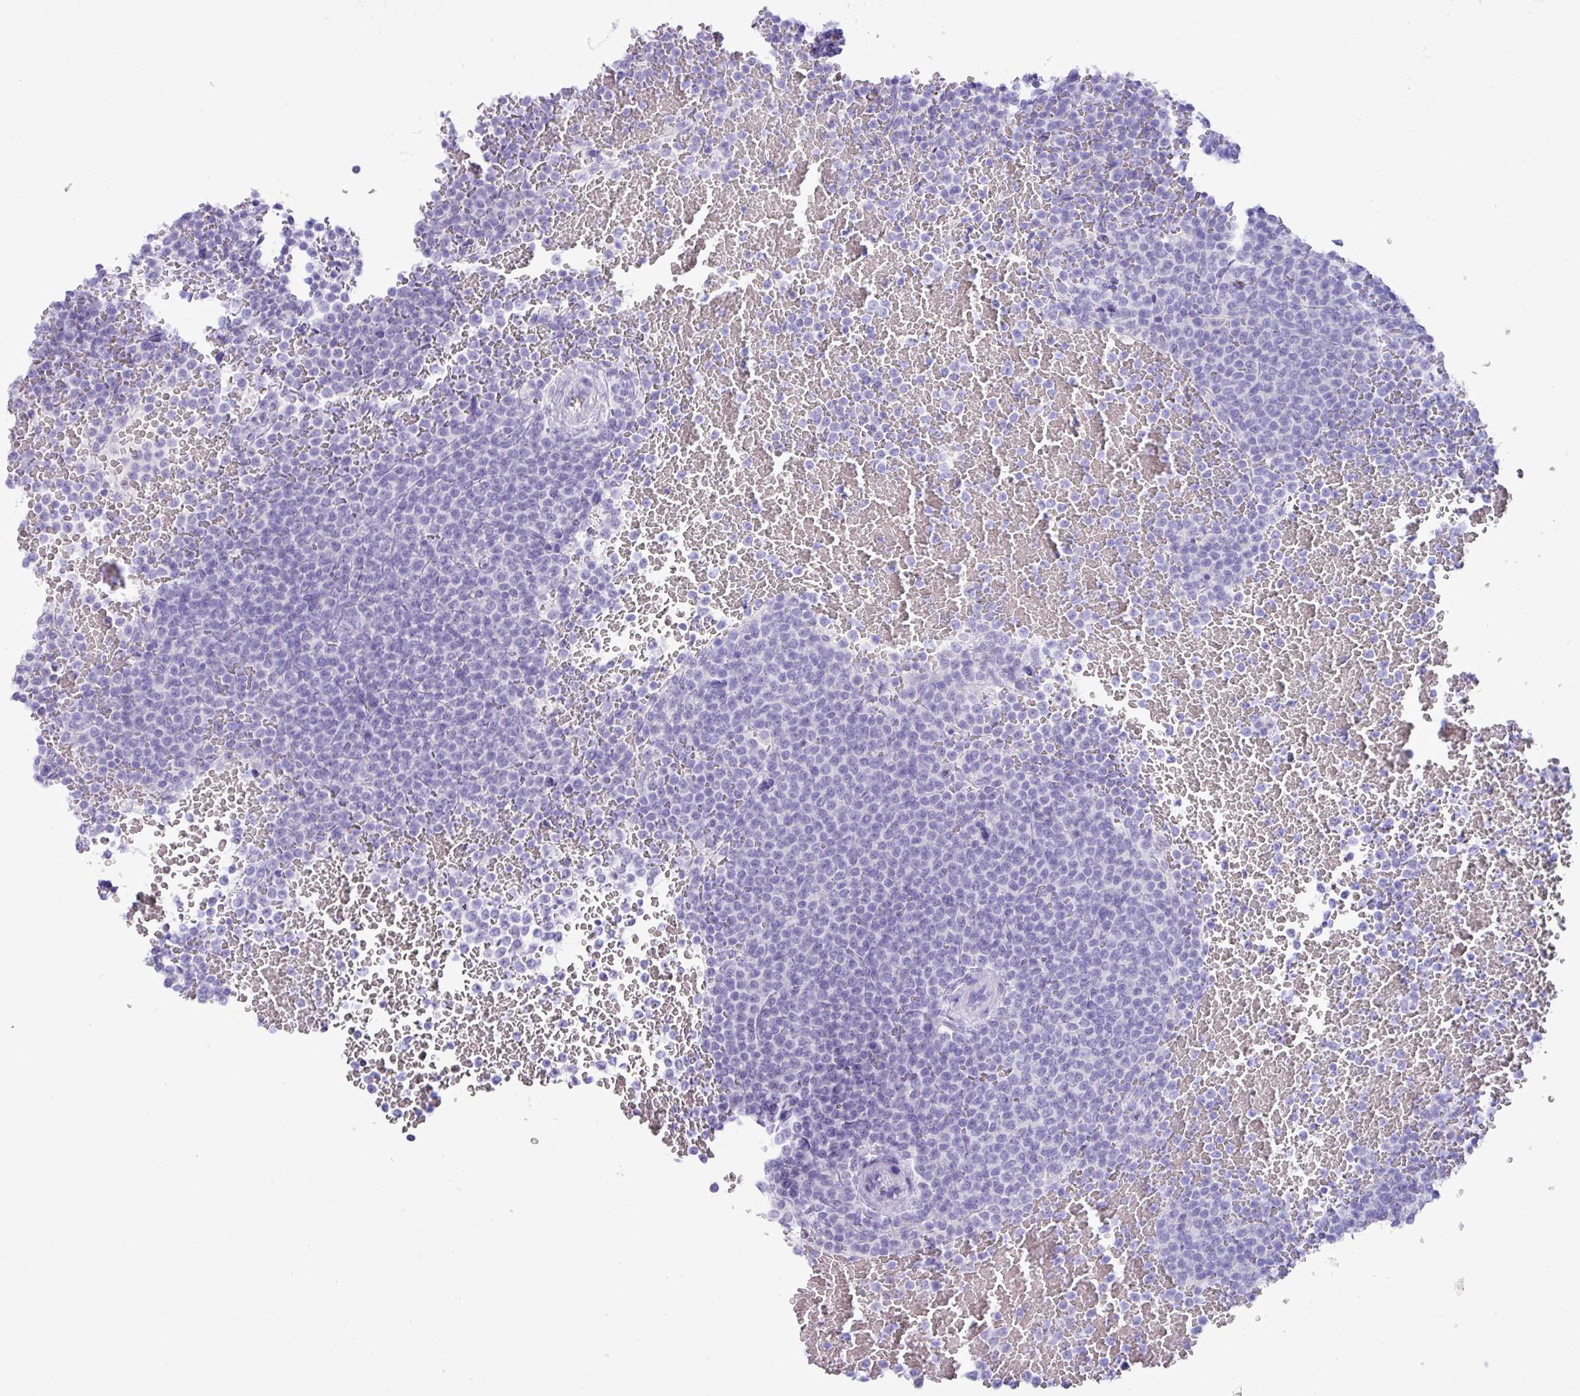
{"staining": {"intensity": "negative", "quantity": "none", "location": "none"}, "tissue": "lymphoma", "cell_type": "Tumor cells", "image_type": "cancer", "snomed": [{"axis": "morphology", "description": "Malignant lymphoma, non-Hodgkin's type, Low grade"}, {"axis": "topography", "description": "Spleen"}], "caption": "An immunohistochemistry (IHC) photomicrograph of lymphoma is shown. There is no staining in tumor cells of lymphoma.", "gene": "STIMATE", "patient": {"sex": "male", "age": 60}}